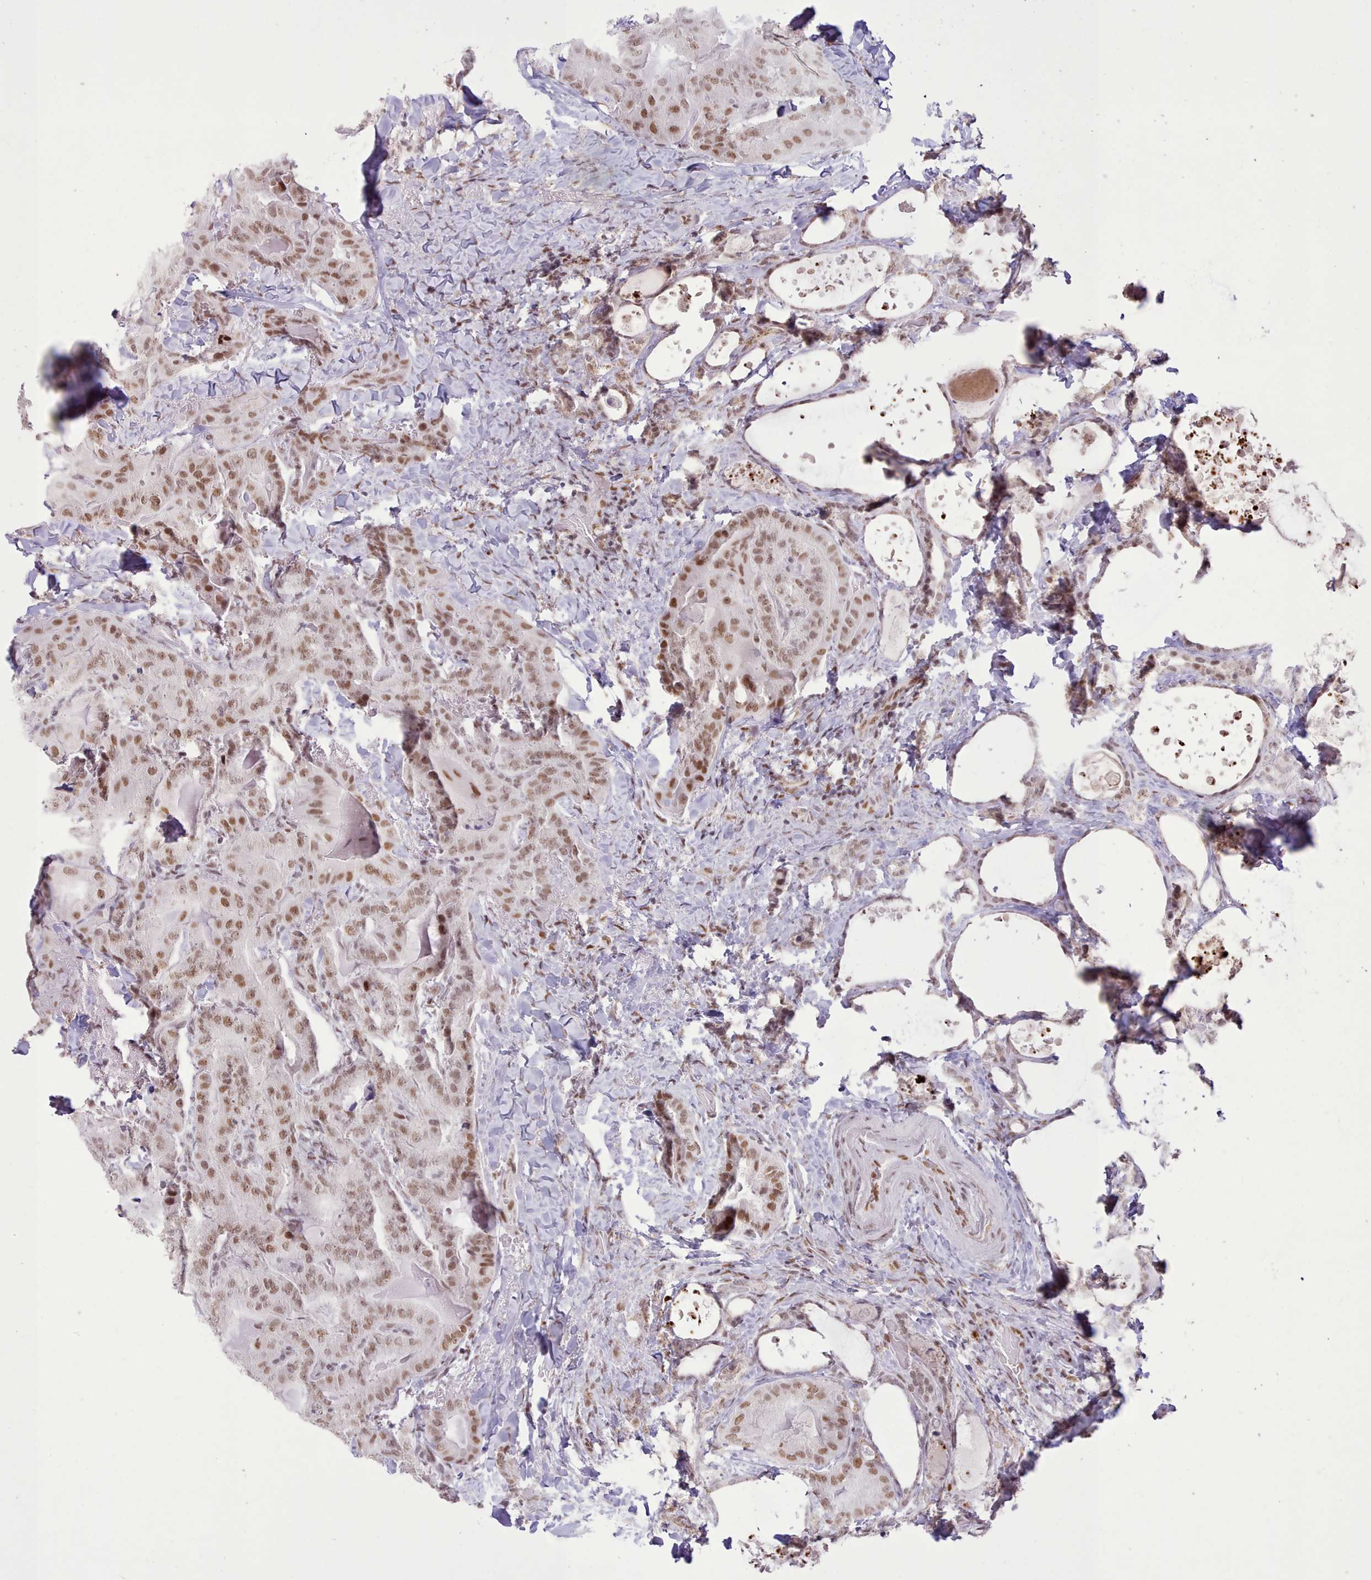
{"staining": {"intensity": "moderate", "quantity": ">75%", "location": "nuclear"}, "tissue": "thyroid cancer", "cell_type": "Tumor cells", "image_type": "cancer", "snomed": [{"axis": "morphology", "description": "Papillary adenocarcinoma, NOS"}, {"axis": "topography", "description": "Thyroid gland"}], "caption": "A brown stain shows moderate nuclear expression of a protein in human thyroid cancer tumor cells.", "gene": "TAF15", "patient": {"sex": "female", "age": 68}}